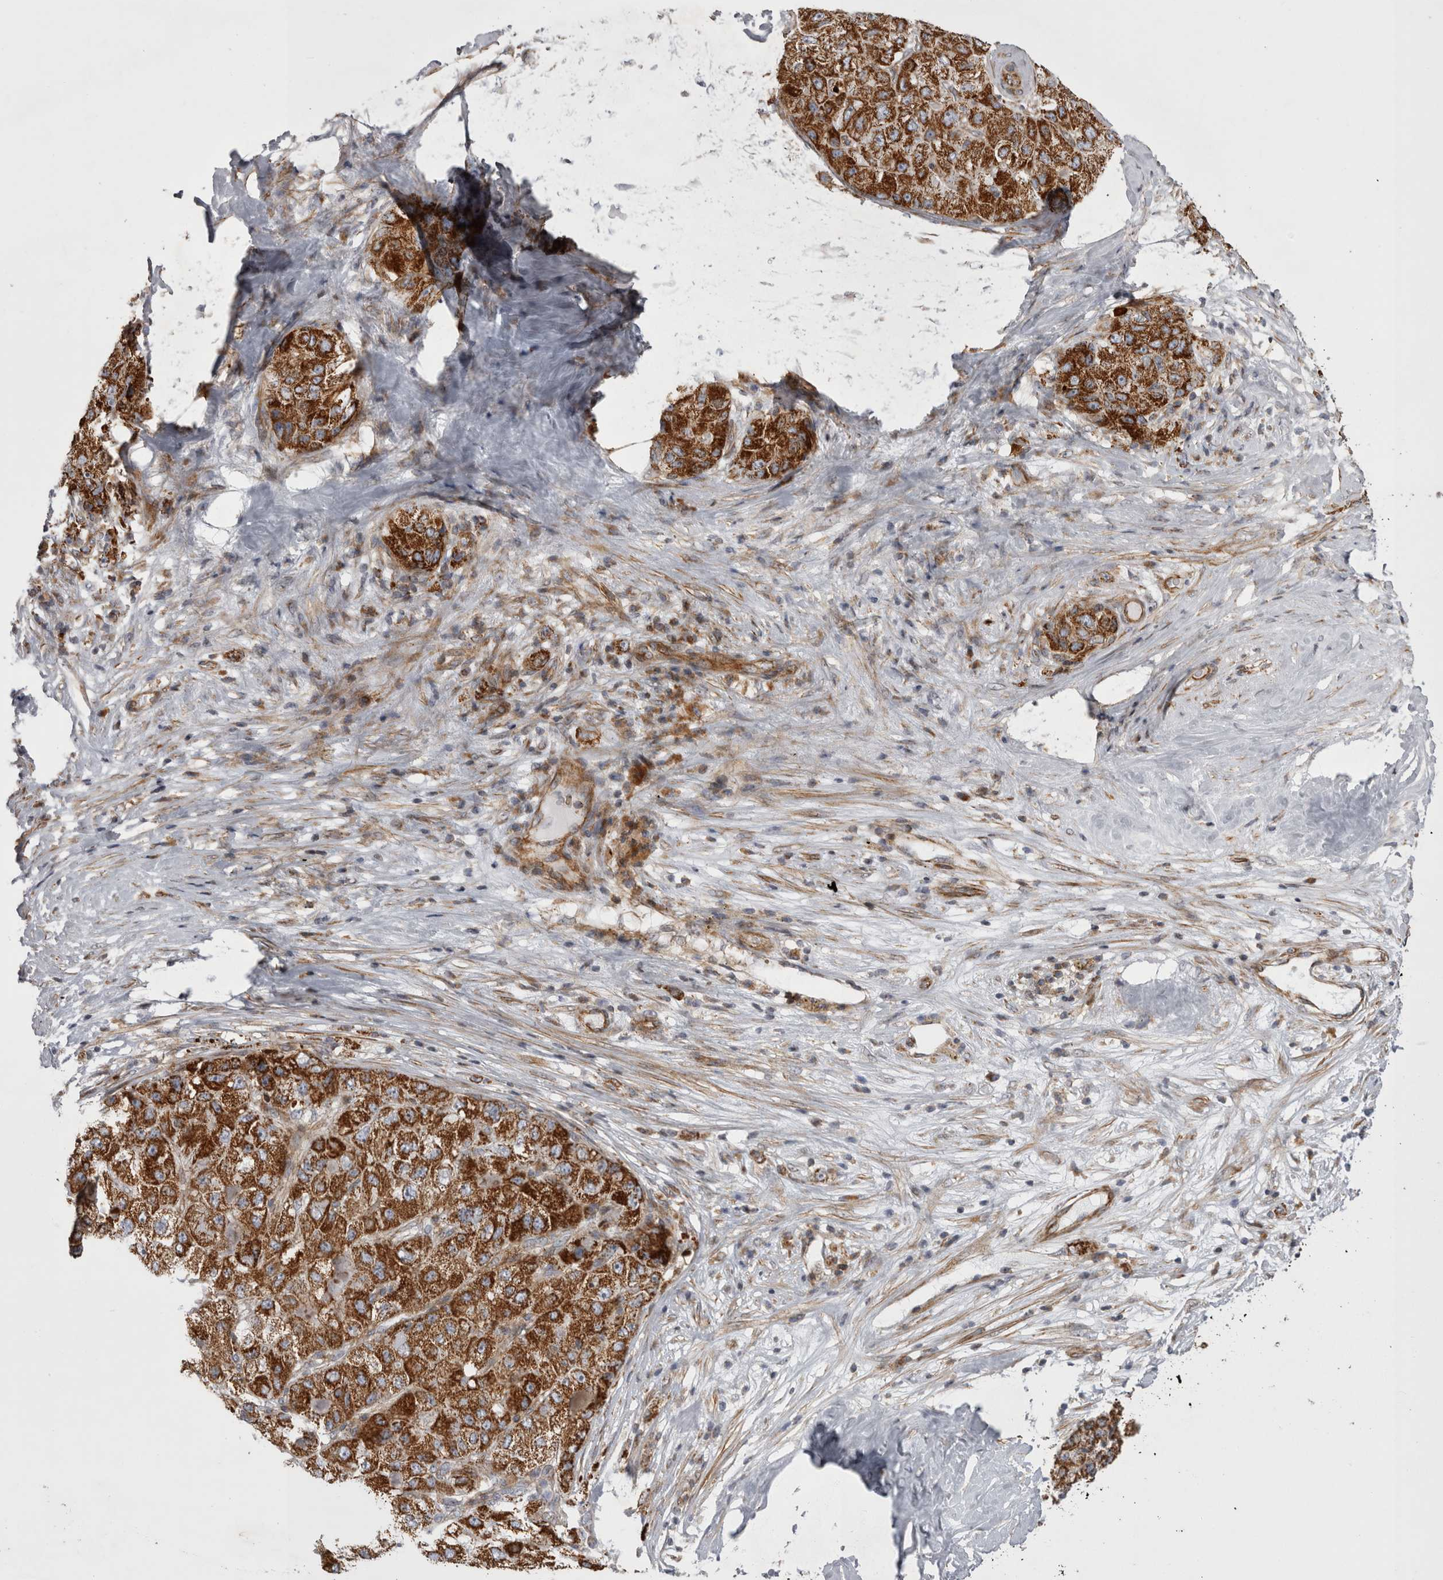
{"staining": {"intensity": "strong", "quantity": ">75%", "location": "cytoplasmic/membranous"}, "tissue": "liver cancer", "cell_type": "Tumor cells", "image_type": "cancer", "snomed": [{"axis": "morphology", "description": "Carcinoma, Hepatocellular, NOS"}, {"axis": "topography", "description": "Liver"}], "caption": "Strong cytoplasmic/membranous expression is identified in about >75% of tumor cells in liver hepatocellular carcinoma. Using DAB (3,3'-diaminobenzidine) (brown) and hematoxylin (blue) stains, captured at high magnification using brightfield microscopy.", "gene": "TSPOAP1", "patient": {"sex": "male", "age": 80}}